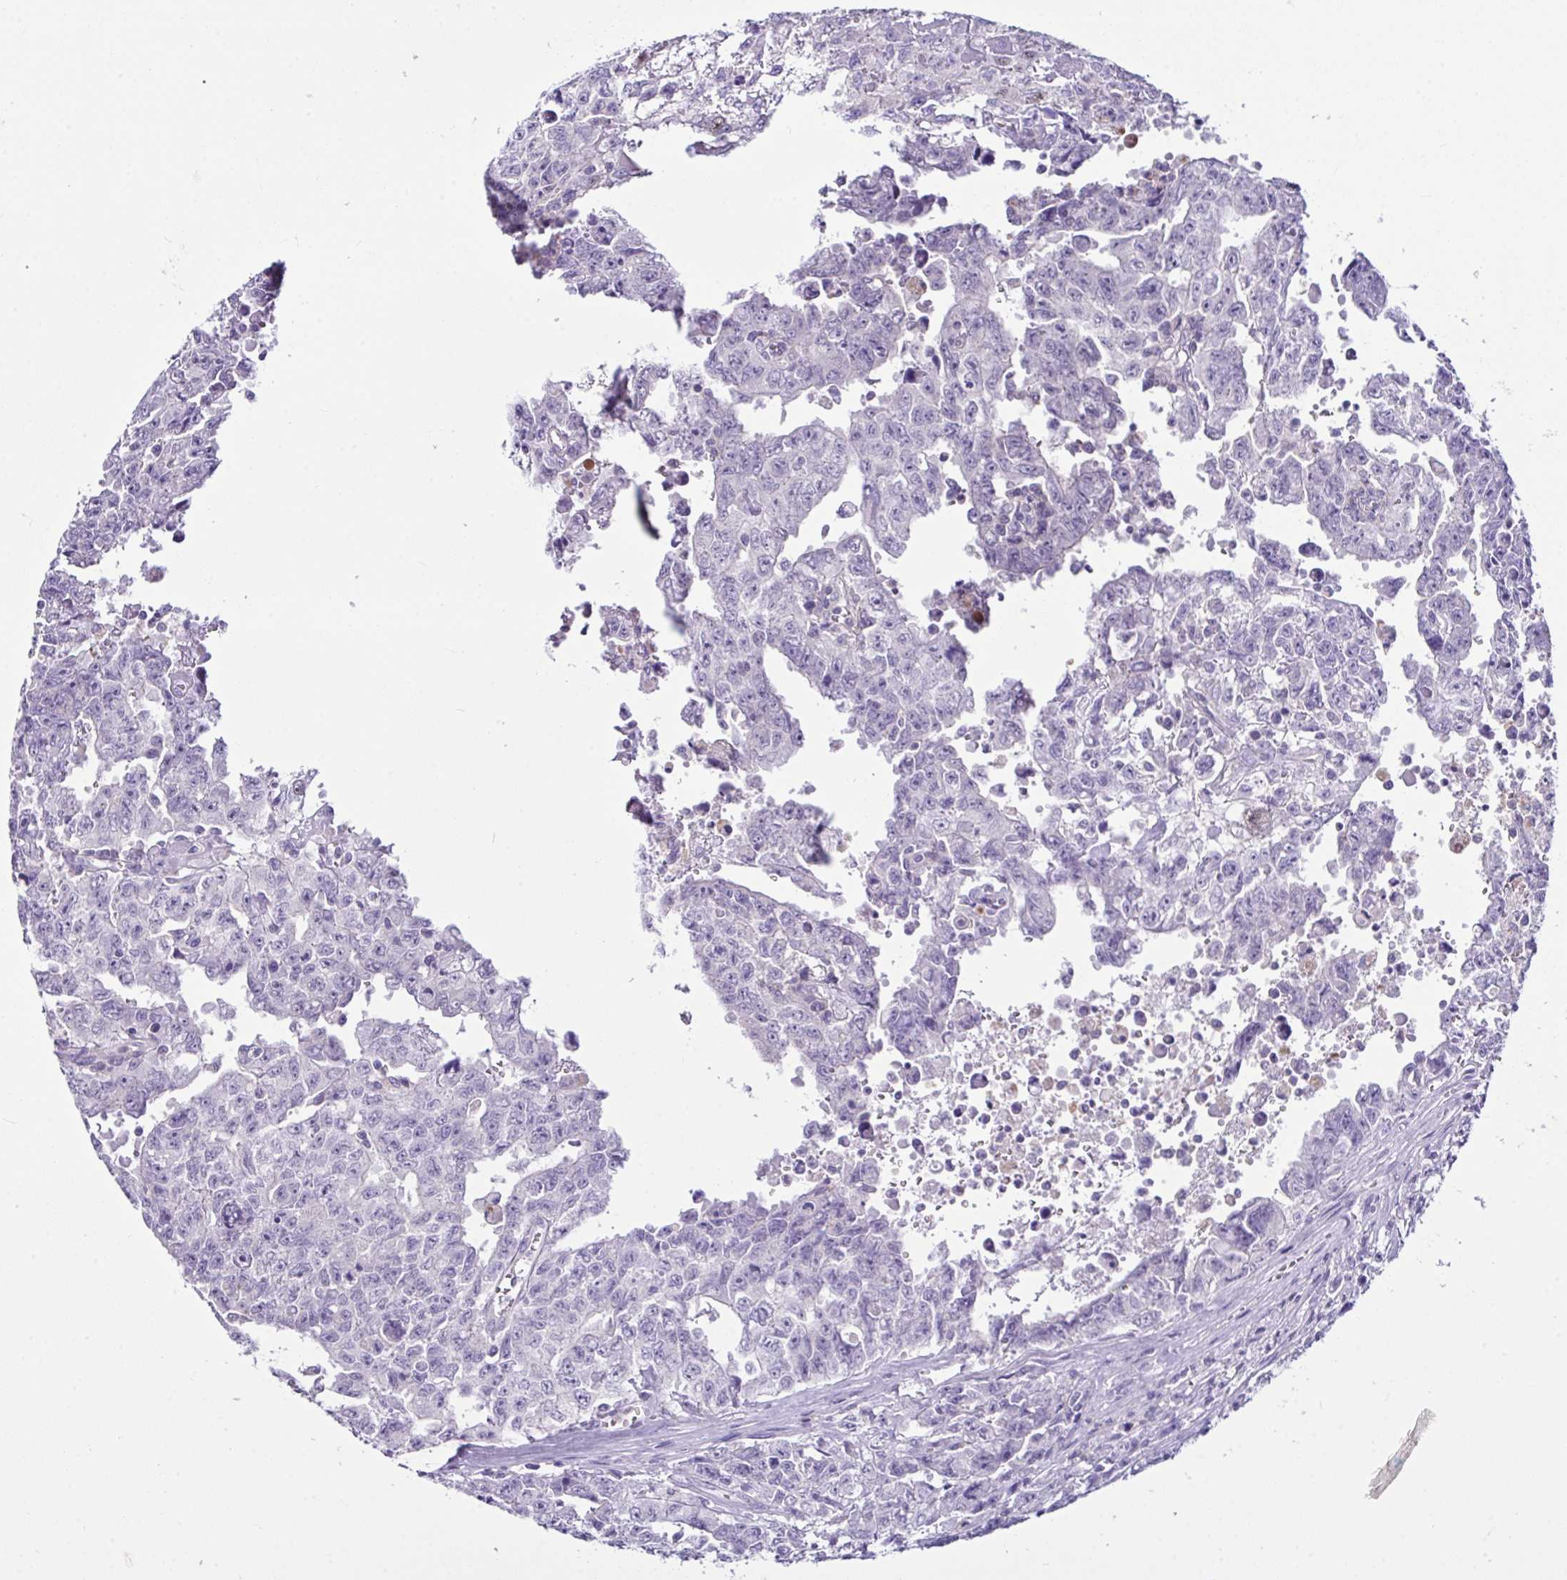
{"staining": {"intensity": "negative", "quantity": "none", "location": "none"}, "tissue": "testis cancer", "cell_type": "Tumor cells", "image_type": "cancer", "snomed": [{"axis": "morphology", "description": "Carcinoma, Embryonal, NOS"}, {"axis": "topography", "description": "Testis"}], "caption": "Protein analysis of testis cancer demonstrates no significant expression in tumor cells. (DAB immunohistochemistry (IHC) visualized using brightfield microscopy, high magnification).", "gene": "D2HGDH", "patient": {"sex": "male", "age": 24}}